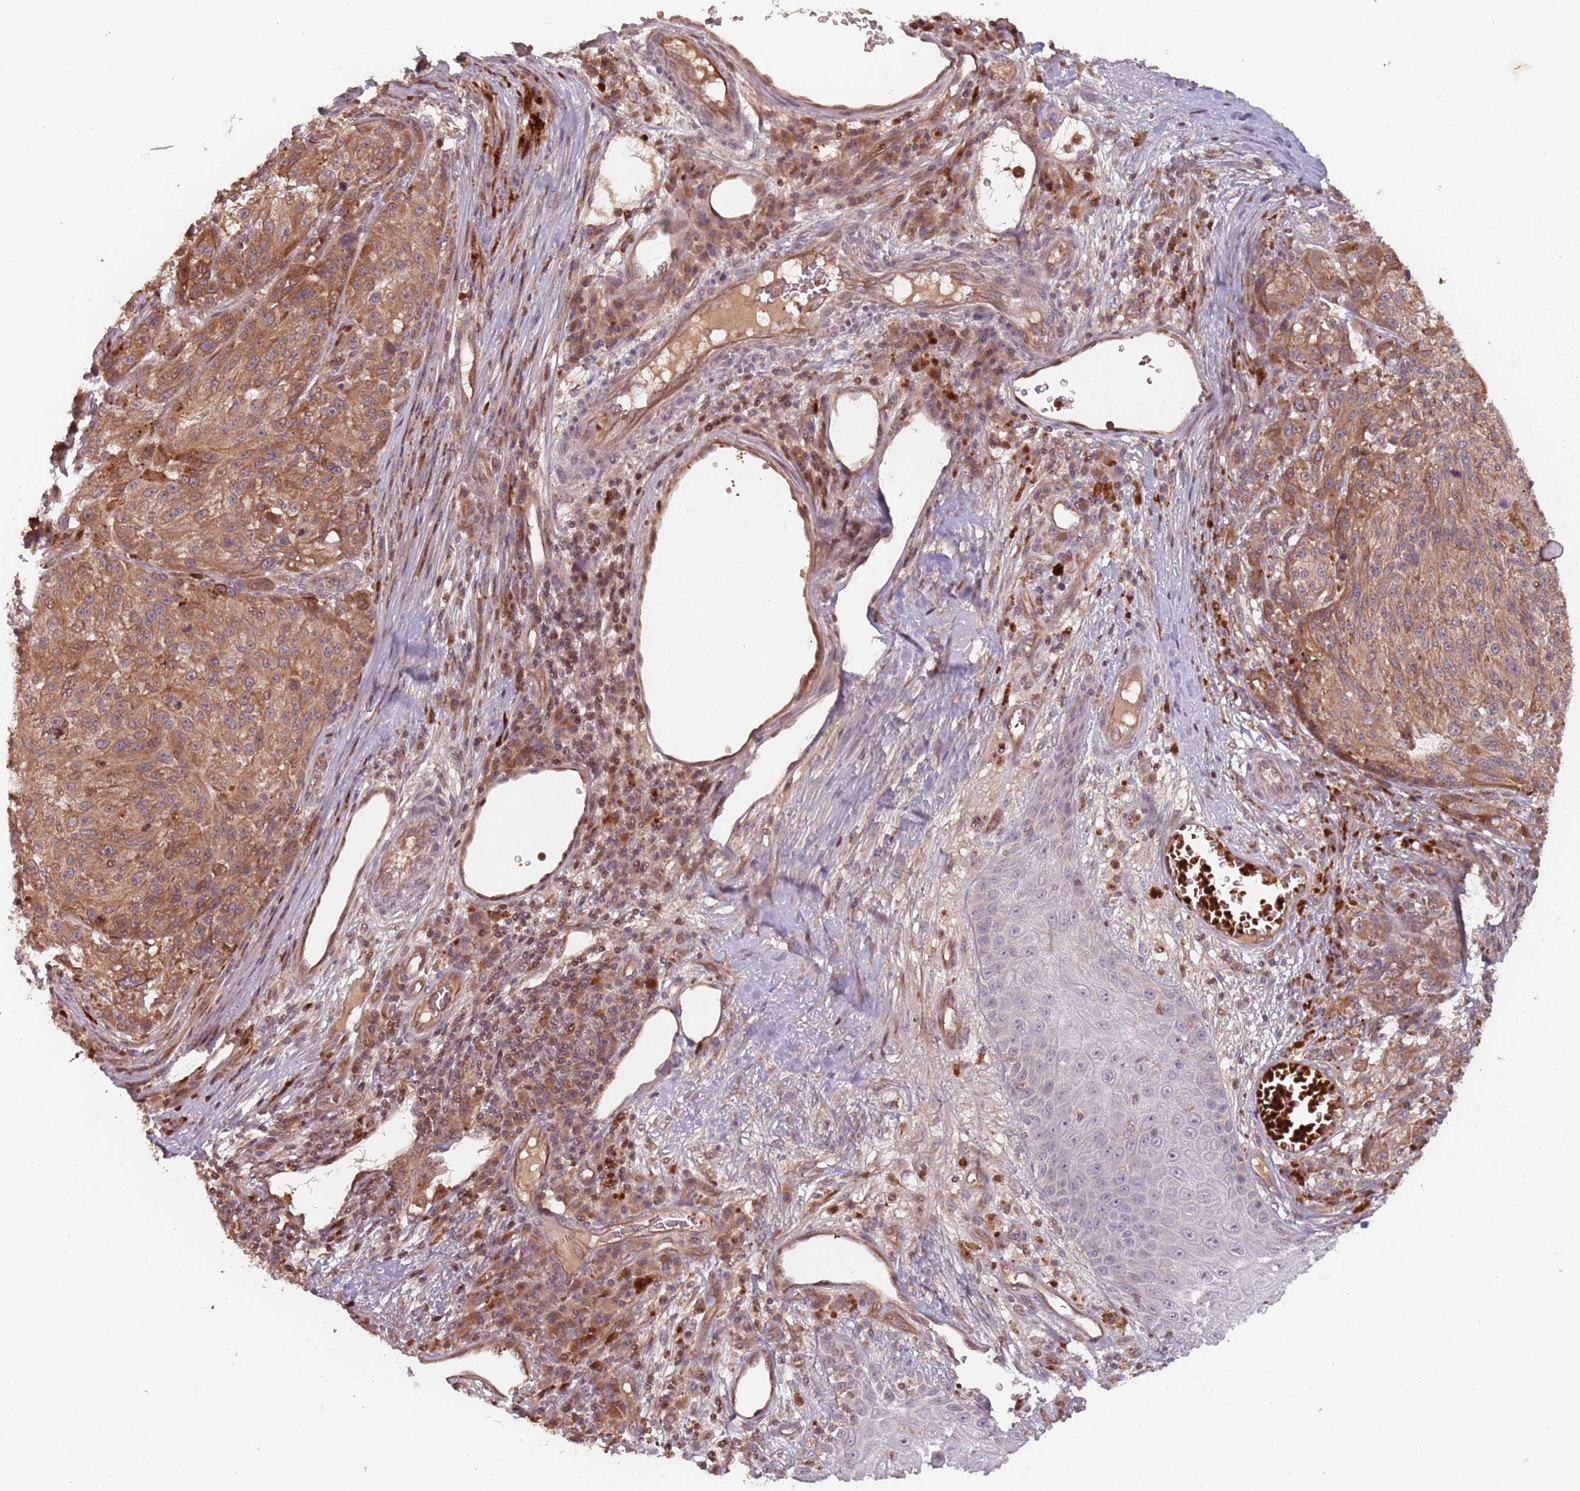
{"staining": {"intensity": "moderate", "quantity": ">75%", "location": "cytoplasmic/membranous"}, "tissue": "melanoma", "cell_type": "Tumor cells", "image_type": "cancer", "snomed": [{"axis": "morphology", "description": "Malignant melanoma, NOS"}, {"axis": "topography", "description": "Skin"}], "caption": "High-power microscopy captured an immunohistochemistry (IHC) image of melanoma, revealing moderate cytoplasmic/membranous staining in about >75% of tumor cells.", "gene": "GPR180", "patient": {"sex": "male", "age": 53}}